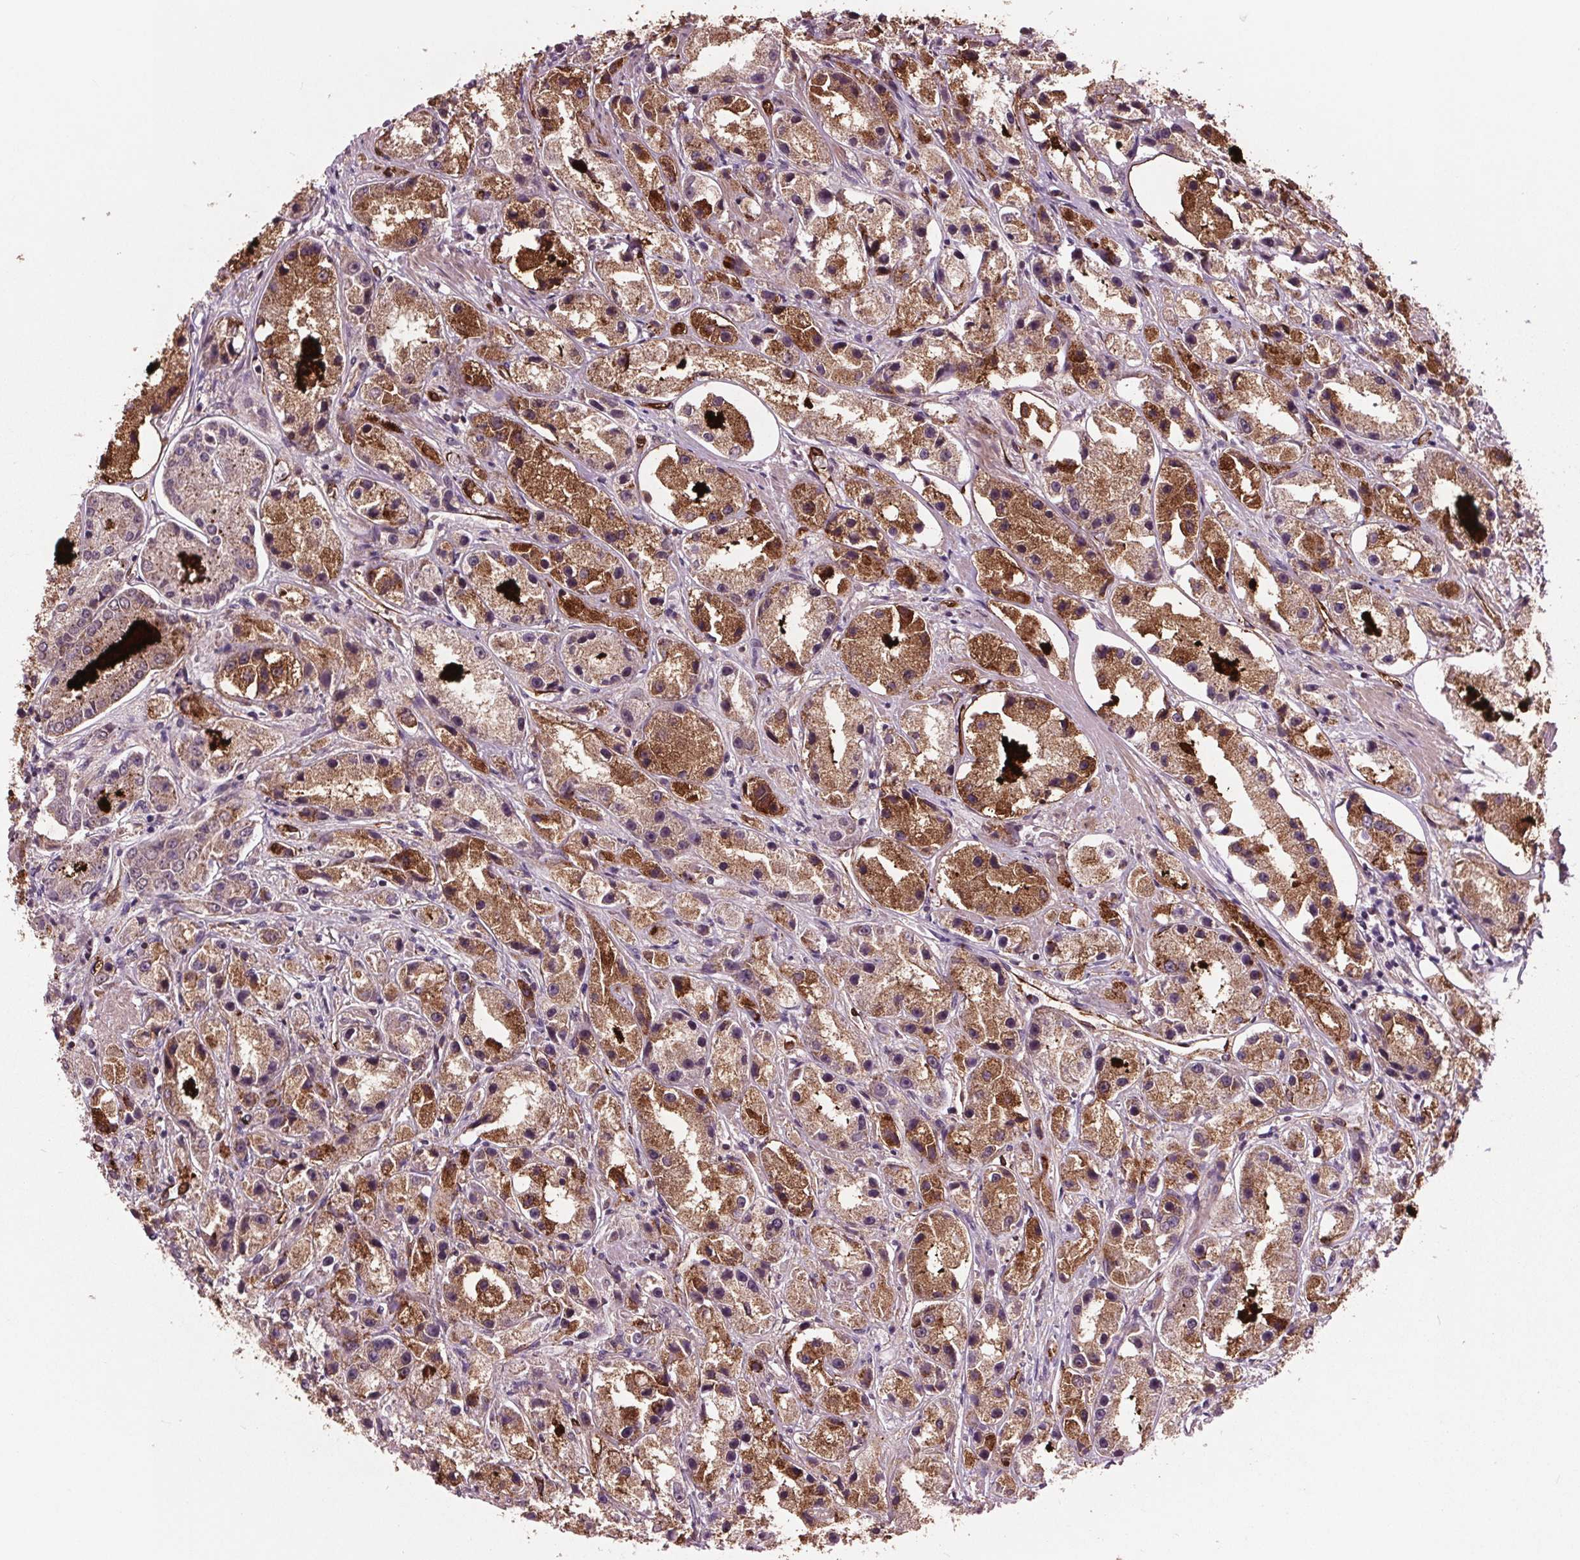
{"staining": {"intensity": "moderate", "quantity": ">75%", "location": "cytoplasmic/membranous"}, "tissue": "prostate cancer", "cell_type": "Tumor cells", "image_type": "cancer", "snomed": [{"axis": "morphology", "description": "Adenocarcinoma, High grade"}, {"axis": "topography", "description": "Prostate"}], "caption": "An immunohistochemistry (IHC) photomicrograph of neoplastic tissue is shown. Protein staining in brown highlights moderate cytoplasmic/membranous positivity in prostate cancer within tumor cells.", "gene": "MAPK8", "patient": {"sex": "male", "age": 67}}